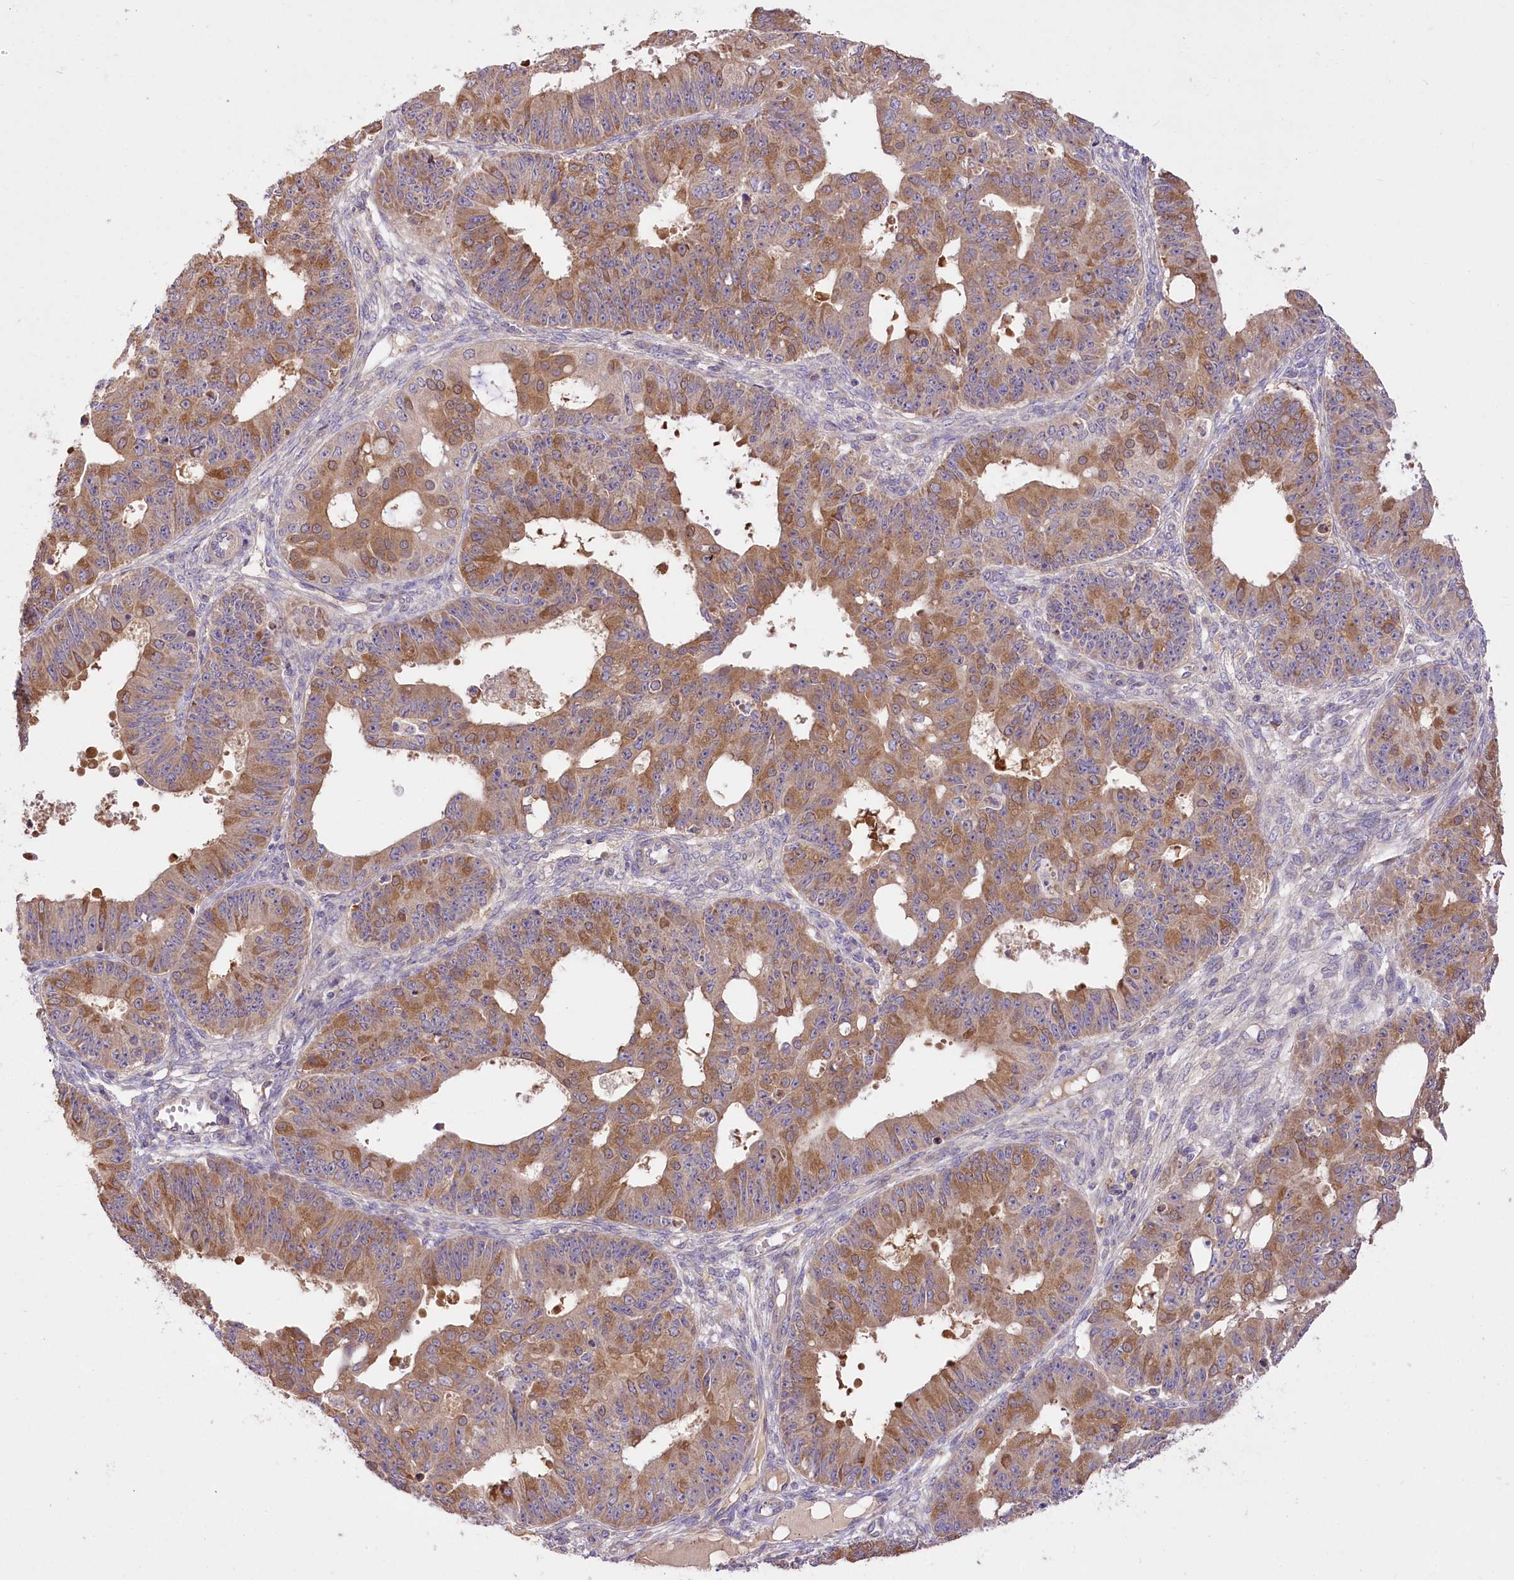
{"staining": {"intensity": "moderate", "quantity": ">75%", "location": "cytoplasmic/membranous"}, "tissue": "ovarian cancer", "cell_type": "Tumor cells", "image_type": "cancer", "snomed": [{"axis": "morphology", "description": "Carcinoma, endometroid"}, {"axis": "topography", "description": "Appendix"}, {"axis": "topography", "description": "Ovary"}], "caption": "The immunohistochemical stain shows moderate cytoplasmic/membranous positivity in tumor cells of endometroid carcinoma (ovarian) tissue. Using DAB (3,3'-diaminobenzidine) (brown) and hematoxylin (blue) stains, captured at high magnification using brightfield microscopy.", "gene": "PBLD", "patient": {"sex": "female", "age": 42}}